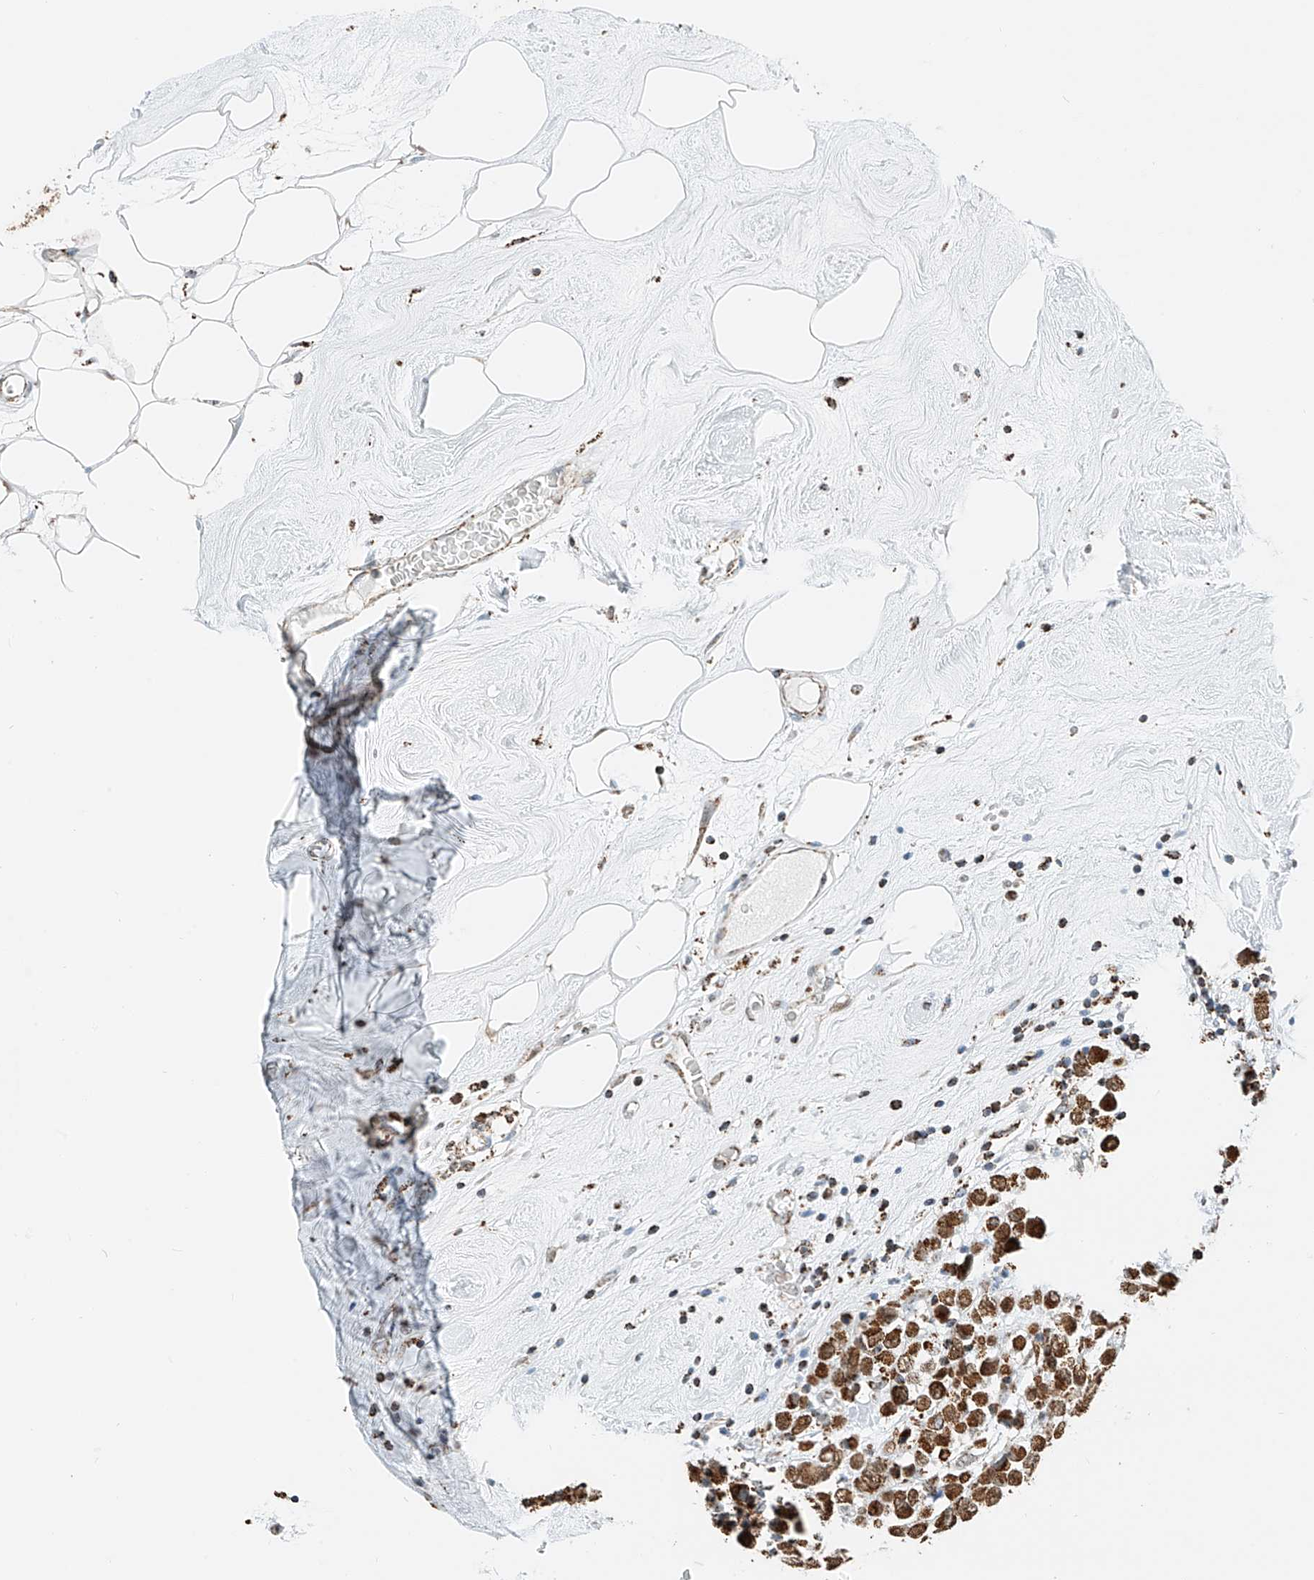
{"staining": {"intensity": "strong", "quantity": ">75%", "location": "cytoplasmic/membranous"}, "tissue": "breast cancer", "cell_type": "Tumor cells", "image_type": "cancer", "snomed": [{"axis": "morphology", "description": "Duct carcinoma"}, {"axis": "topography", "description": "Breast"}], "caption": "Immunohistochemical staining of intraductal carcinoma (breast) exhibits high levels of strong cytoplasmic/membranous protein expression in approximately >75% of tumor cells. (DAB (3,3'-diaminobenzidine) = brown stain, brightfield microscopy at high magnification).", "gene": "PPA2", "patient": {"sex": "female", "age": 61}}